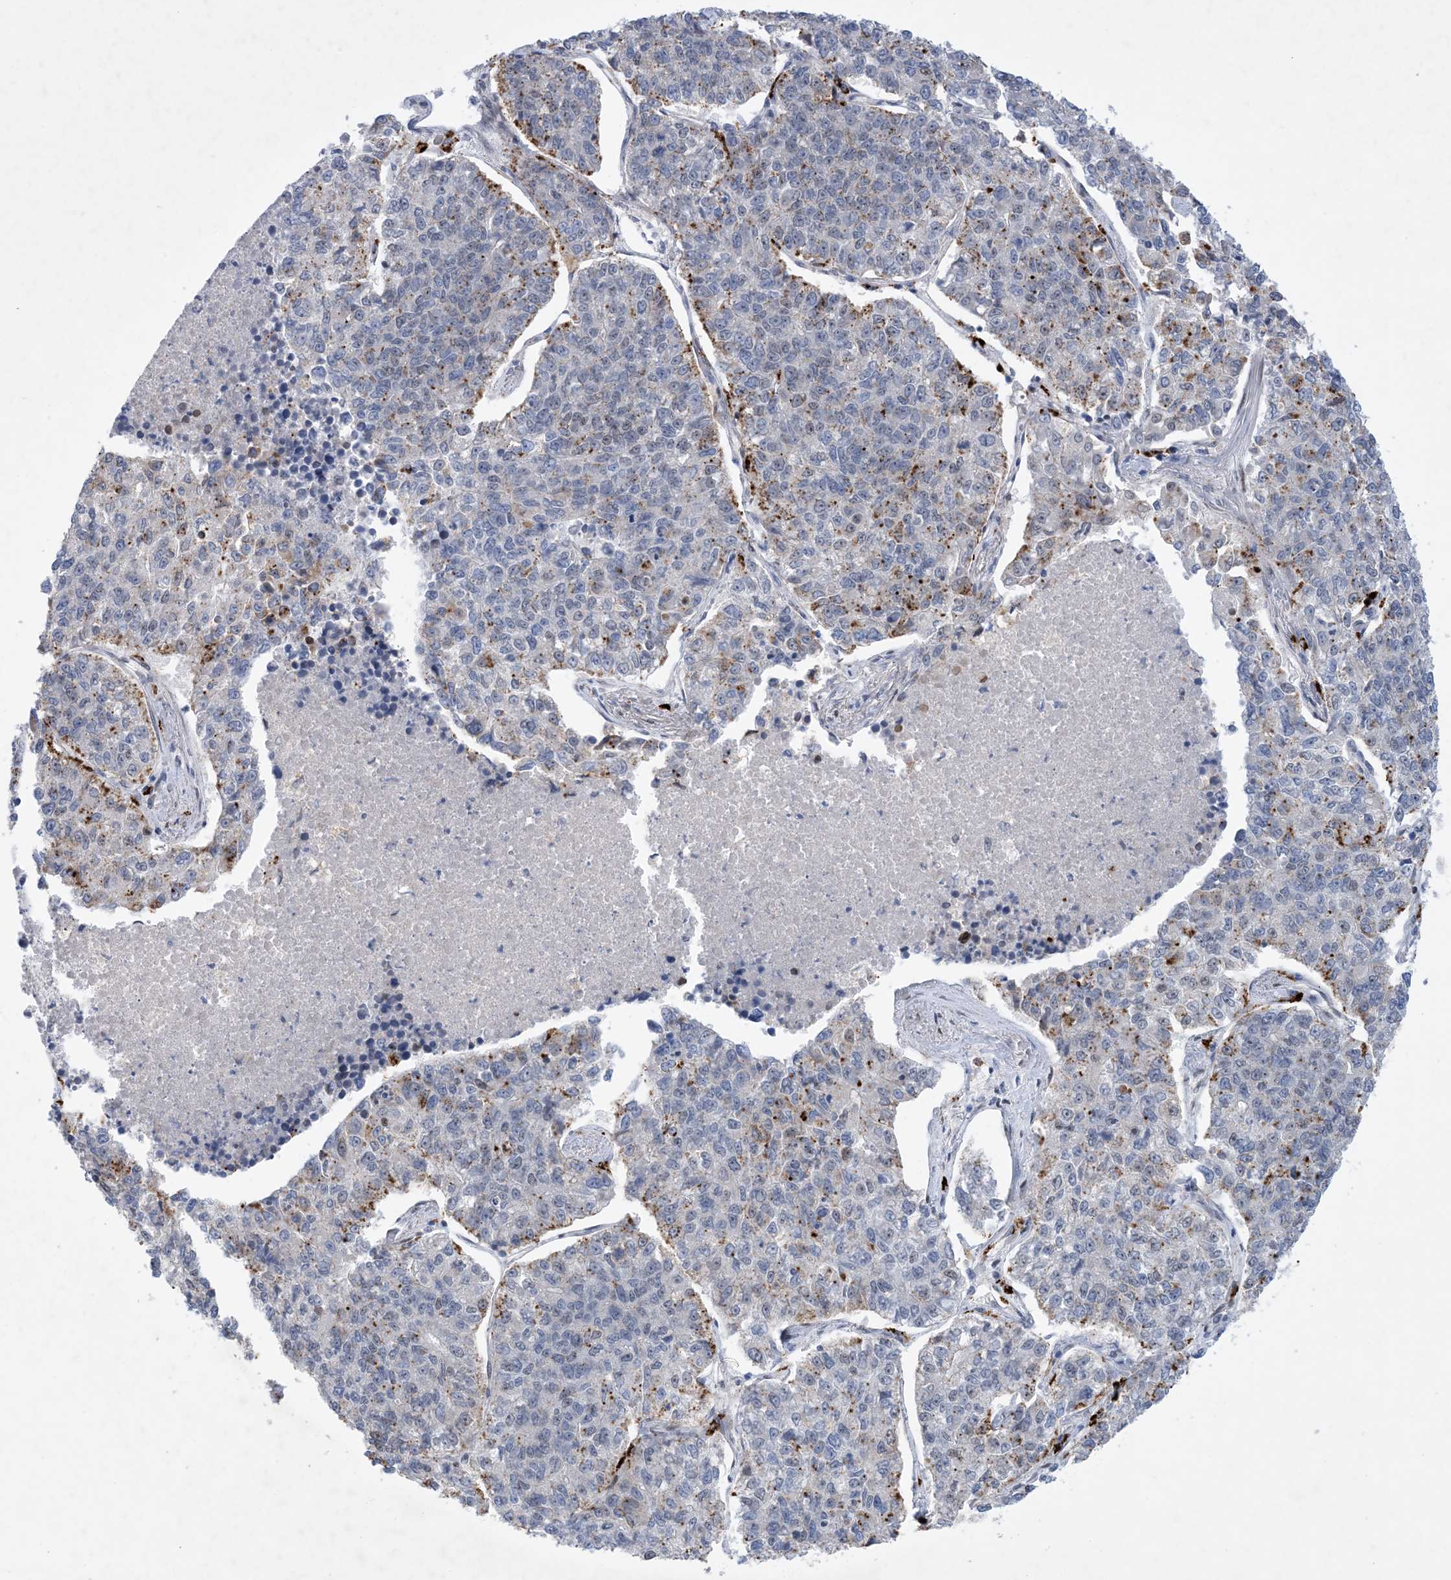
{"staining": {"intensity": "weak", "quantity": "<25%", "location": "nuclear"}, "tissue": "lung cancer", "cell_type": "Tumor cells", "image_type": "cancer", "snomed": [{"axis": "morphology", "description": "Adenocarcinoma, NOS"}, {"axis": "topography", "description": "Lung"}], "caption": "Tumor cells show no significant protein staining in lung cancer.", "gene": "TSPYL1", "patient": {"sex": "male", "age": 49}}